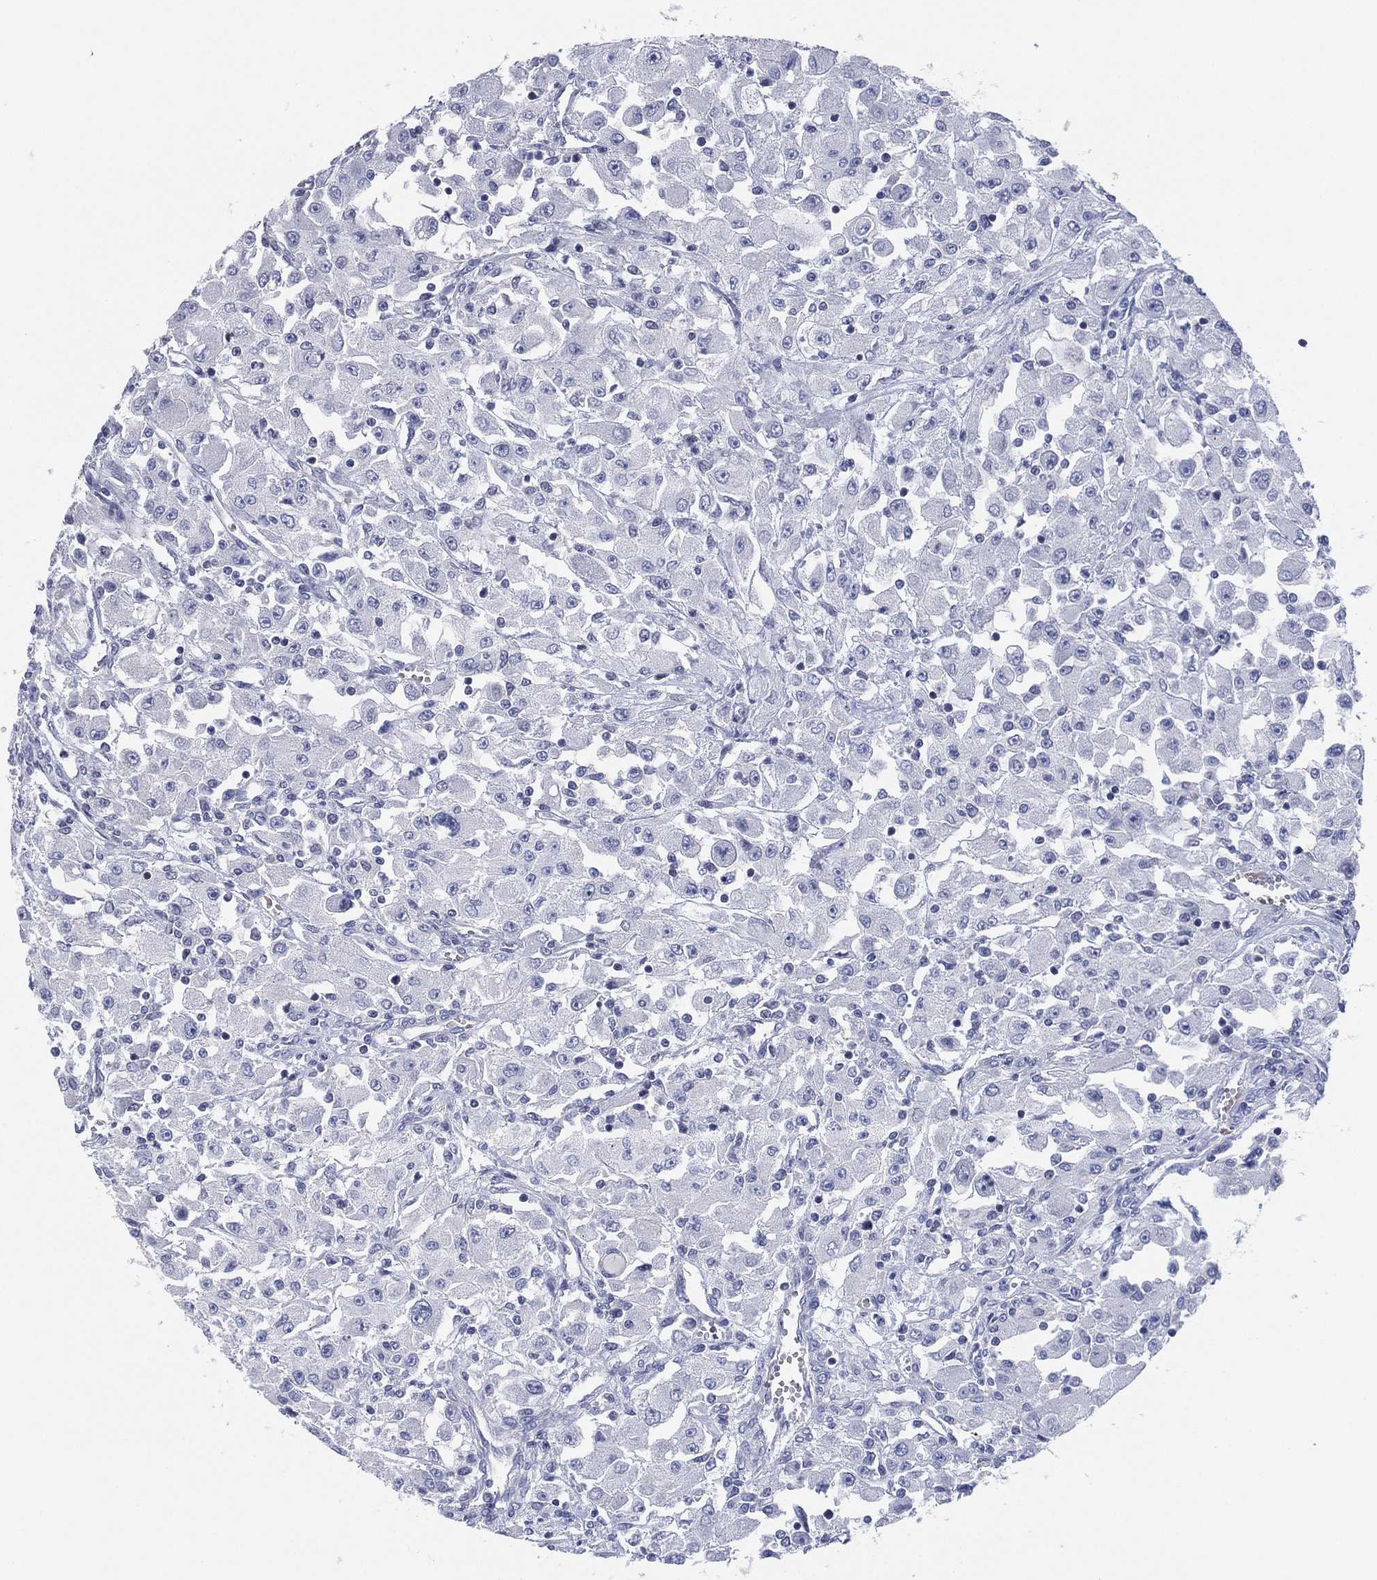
{"staining": {"intensity": "negative", "quantity": "none", "location": "none"}, "tissue": "renal cancer", "cell_type": "Tumor cells", "image_type": "cancer", "snomed": [{"axis": "morphology", "description": "Adenocarcinoma, NOS"}, {"axis": "topography", "description": "Kidney"}], "caption": "High magnification brightfield microscopy of renal adenocarcinoma stained with DAB (3,3'-diaminobenzidine) (brown) and counterstained with hematoxylin (blue): tumor cells show no significant expression. (DAB (3,3'-diaminobenzidine) immunohistochemistry, high magnification).", "gene": "CFTR", "patient": {"sex": "female", "age": 67}}